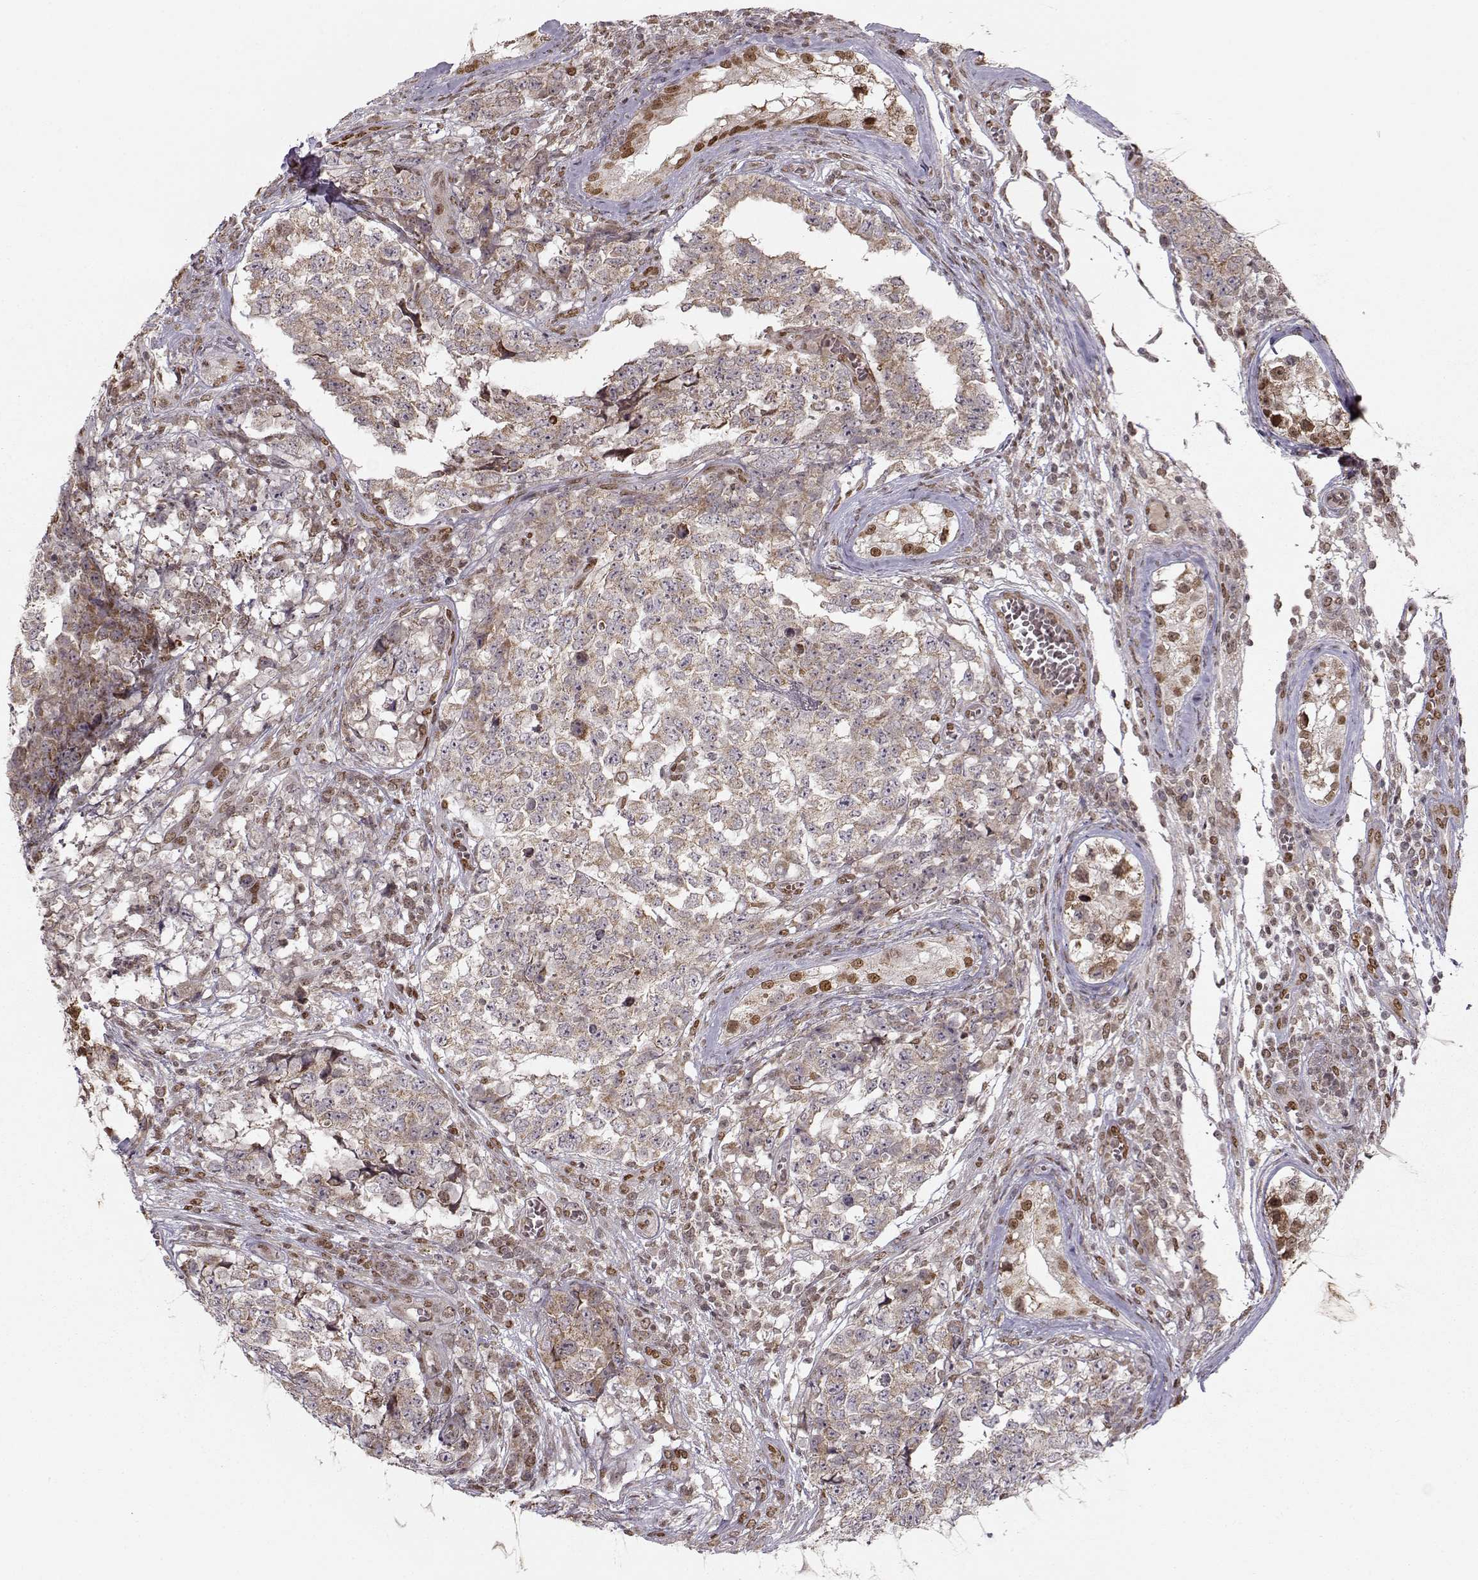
{"staining": {"intensity": "moderate", "quantity": ">75%", "location": "cytoplasmic/membranous"}, "tissue": "testis cancer", "cell_type": "Tumor cells", "image_type": "cancer", "snomed": [{"axis": "morphology", "description": "Carcinoma, Embryonal, NOS"}, {"axis": "topography", "description": "Testis"}], "caption": "Testis embryonal carcinoma stained for a protein (brown) reveals moderate cytoplasmic/membranous positive positivity in approximately >75% of tumor cells.", "gene": "RAI1", "patient": {"sex": "male", "age": 23}}